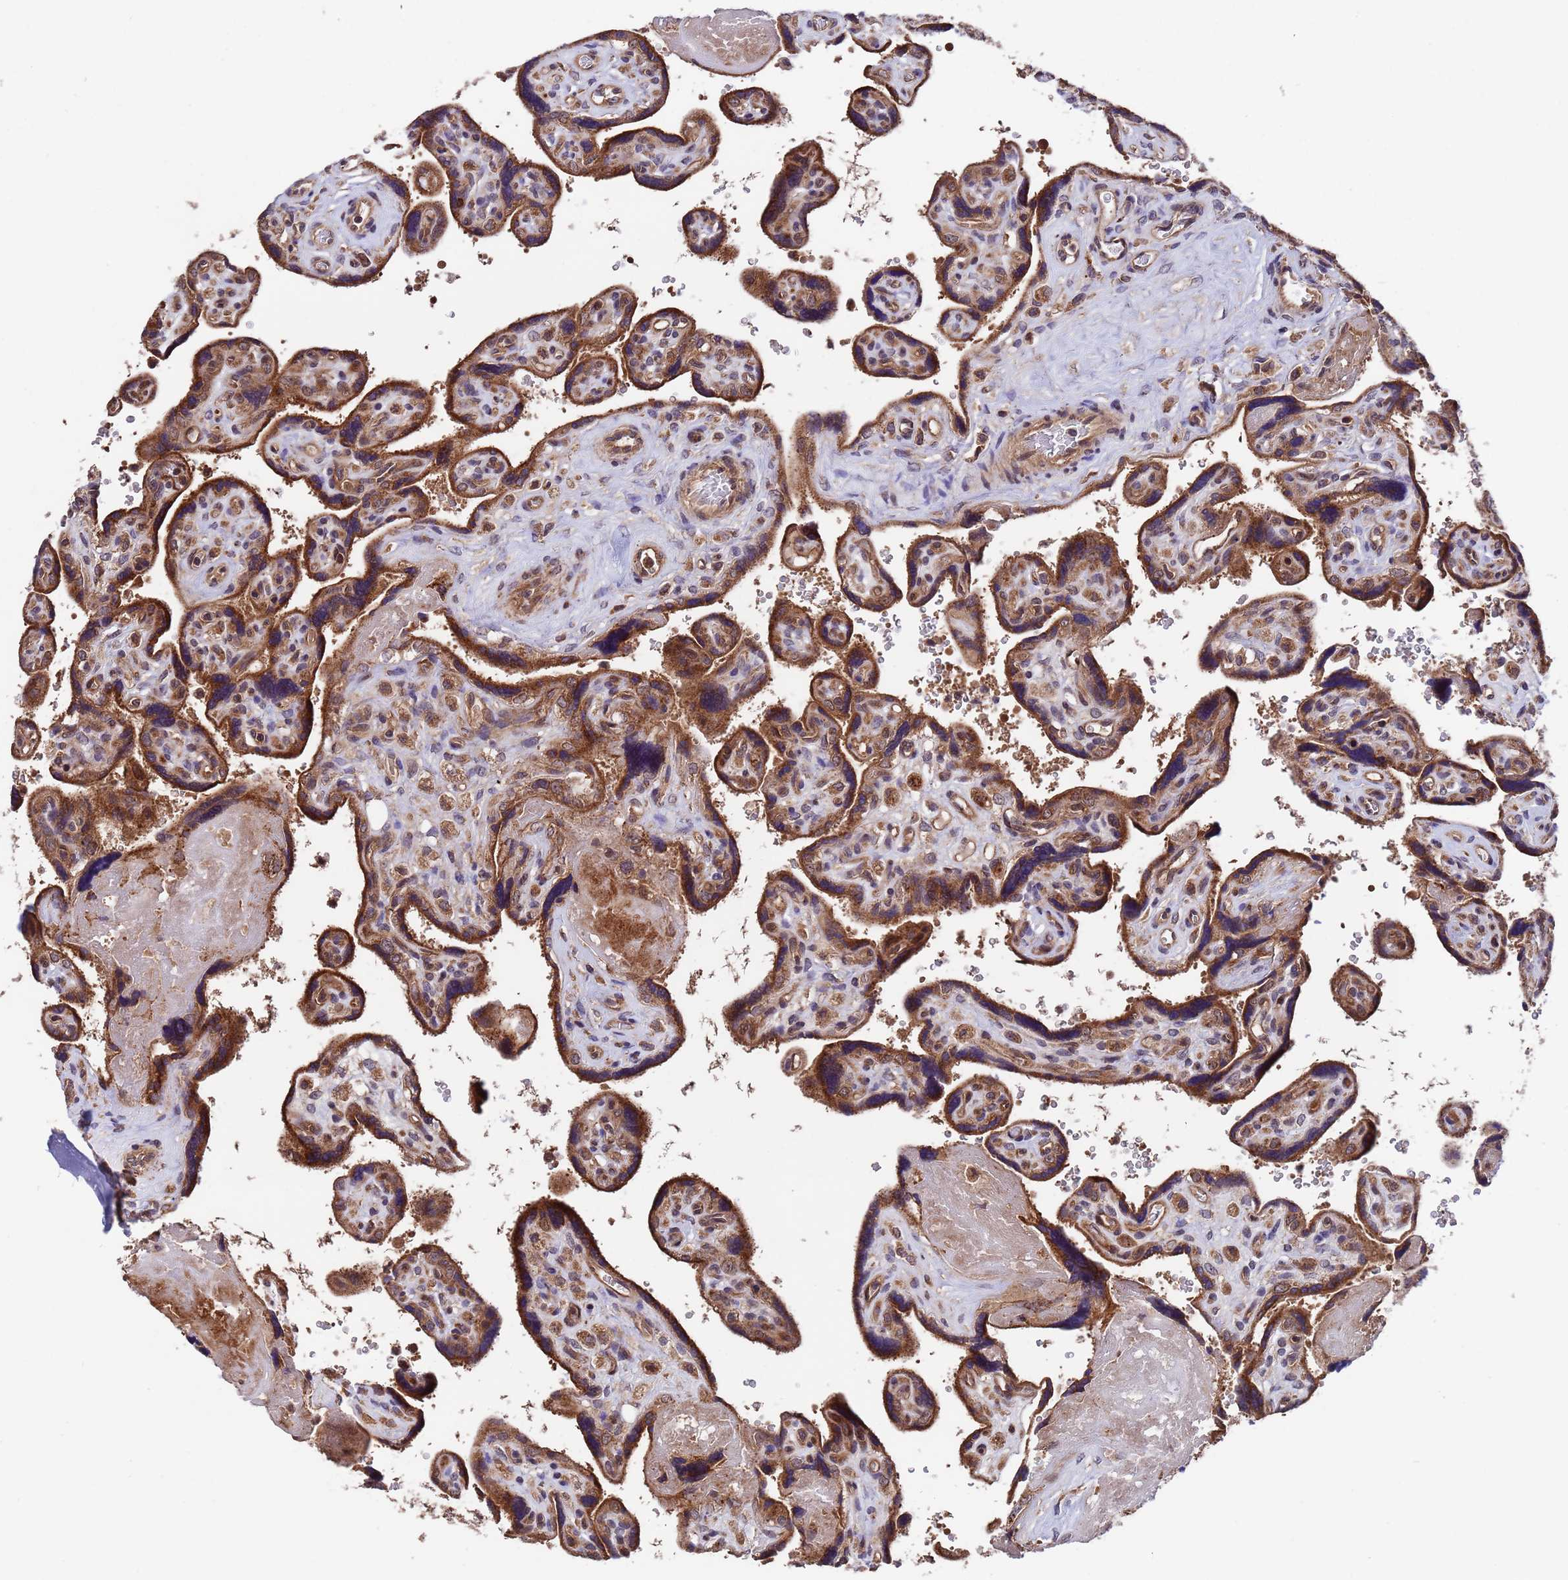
{"staining": {"intensity": "strong", "quantity": ">75%", "location": "cytoplasmic/membranous"}, "tissue": "placenta", "cell_type": "Trophoblastic cells", "image_type": "normal", "snomed": [{"axis": "morphology", "description": "Normal tissue, NOS"}, {"axis": "topography", "description": "Placenta"}], "caption": "A high-resolution photomicrograph shows immunohistochemistry (IHC) staining of benign placenta, which reveals strong cytoplasmic/membranous staining in about >75% of trophoblastic cells. The staining was performed using DAB, with brown indicating positive protein expression. Nuclei are stained blue with hematoxylin.", "gene": "TSR3", "patient": {"sex": "female", "age": 39}}